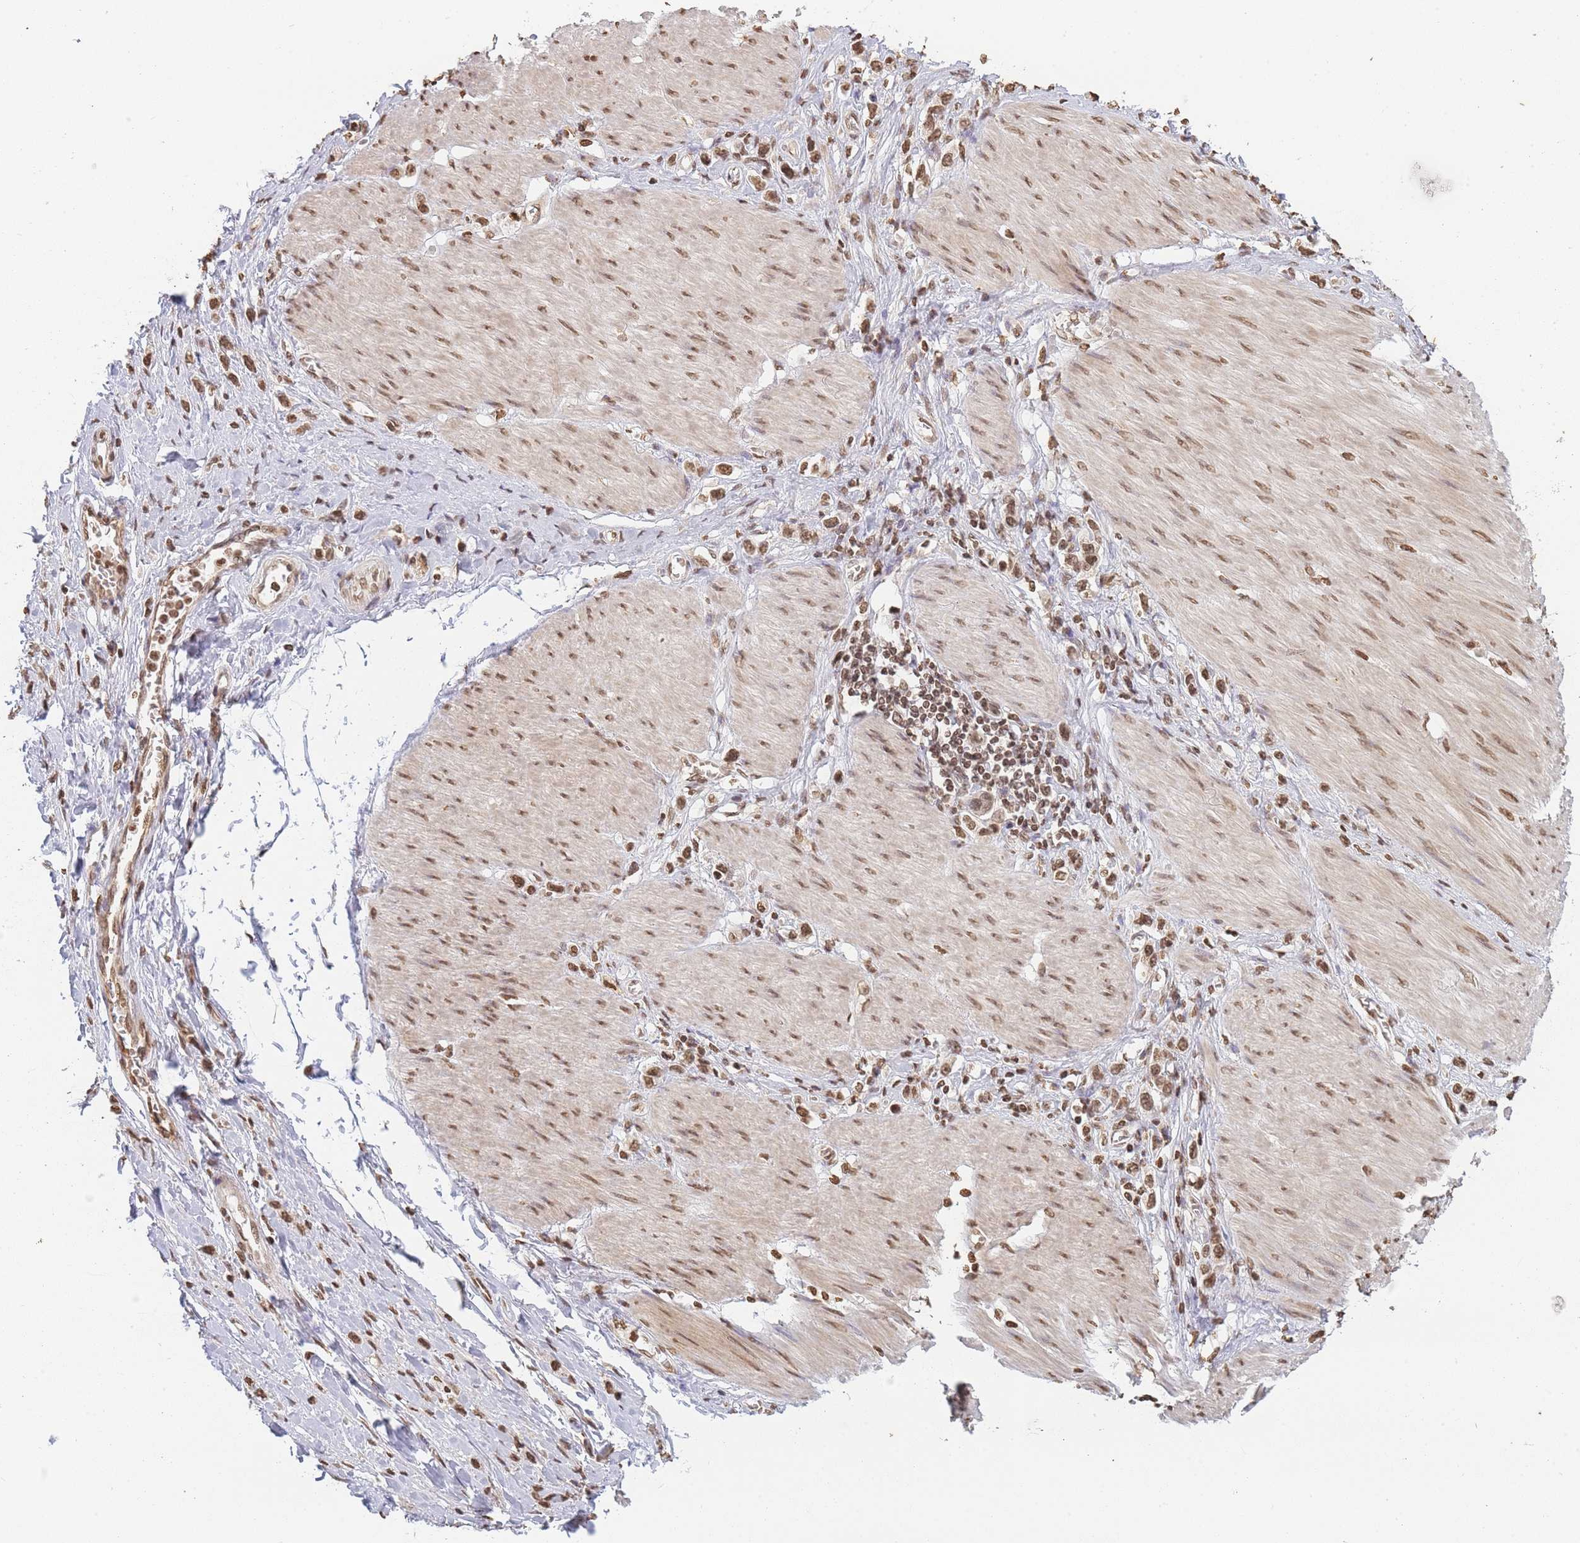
{"staining": {"intensity": "moderate", "quantity": ">75%", "location": "nuclear"}, "tissue": "stomach cancer", "cell_type": "Tumor cells", "image_type": "cancer", "snomed": [{"axis": "morphology", "description": "Adenocarcinoma, NOS"}, {"axis": "topography", "description": "Stomach"}], "caption": "Moderate nuclear expression is identified in about >75% of tumor cells in stomach cancer (adenocarcinoma).", "gene": "WWTR1", "patient": {"sex": "female", "age": 65}}